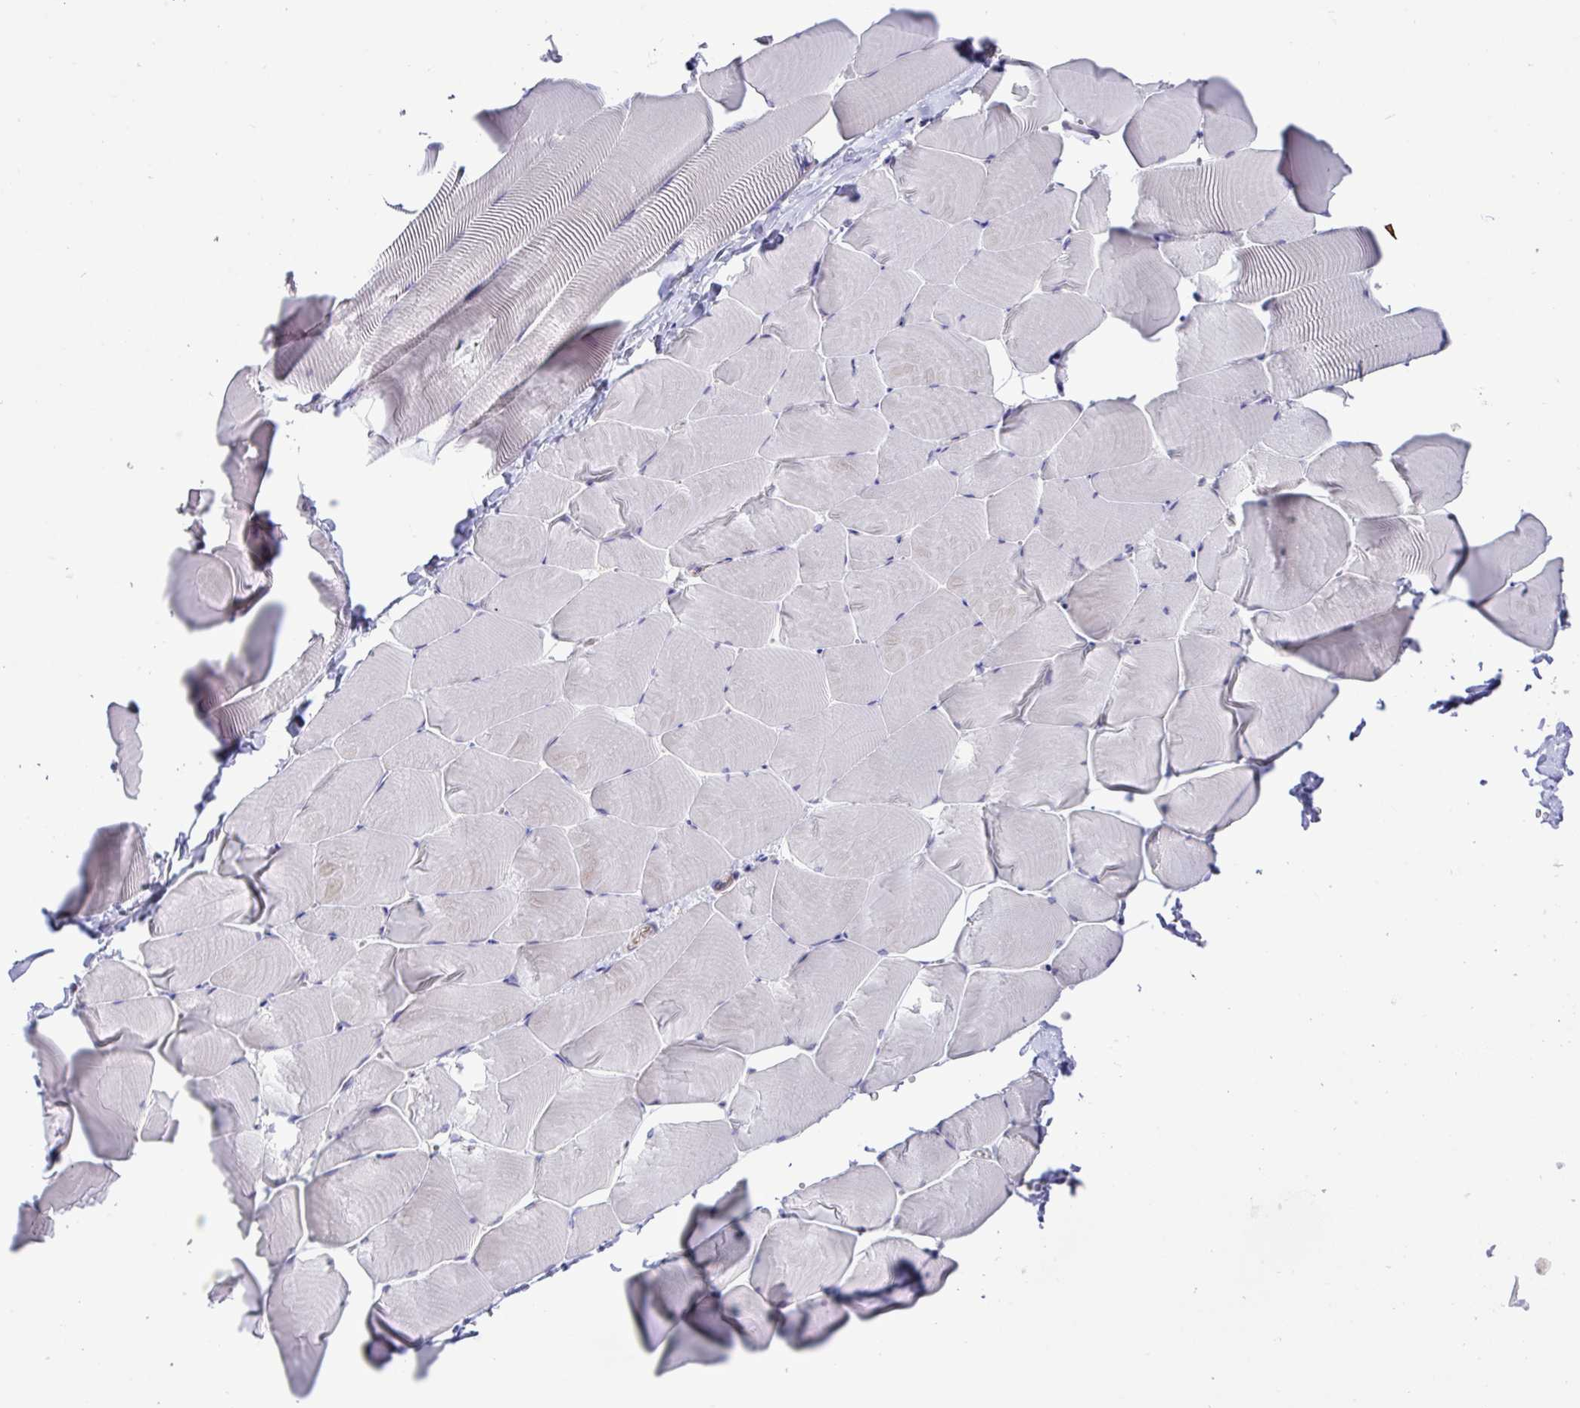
{"staining": {"intensity": "negative", "quantity": "none", "location": "none"}, "tissue": "skeletal muscle", "cell_type": "Myocytes", "image_type": "normal", "snomed": [{"axis": "morphology", "description": "Normal tissue, NOS"}, {"axis": "topography", "description": "Skeletal muscle"}], "caption": "Immunohistochemical staining of unremarkable human skeletal muscle reveals no significant staining in myocytes. (IHC, brightfield microscopy, high magnification).", "gene": "MRM2", "patient": {"sex": "male", "age": 25}}